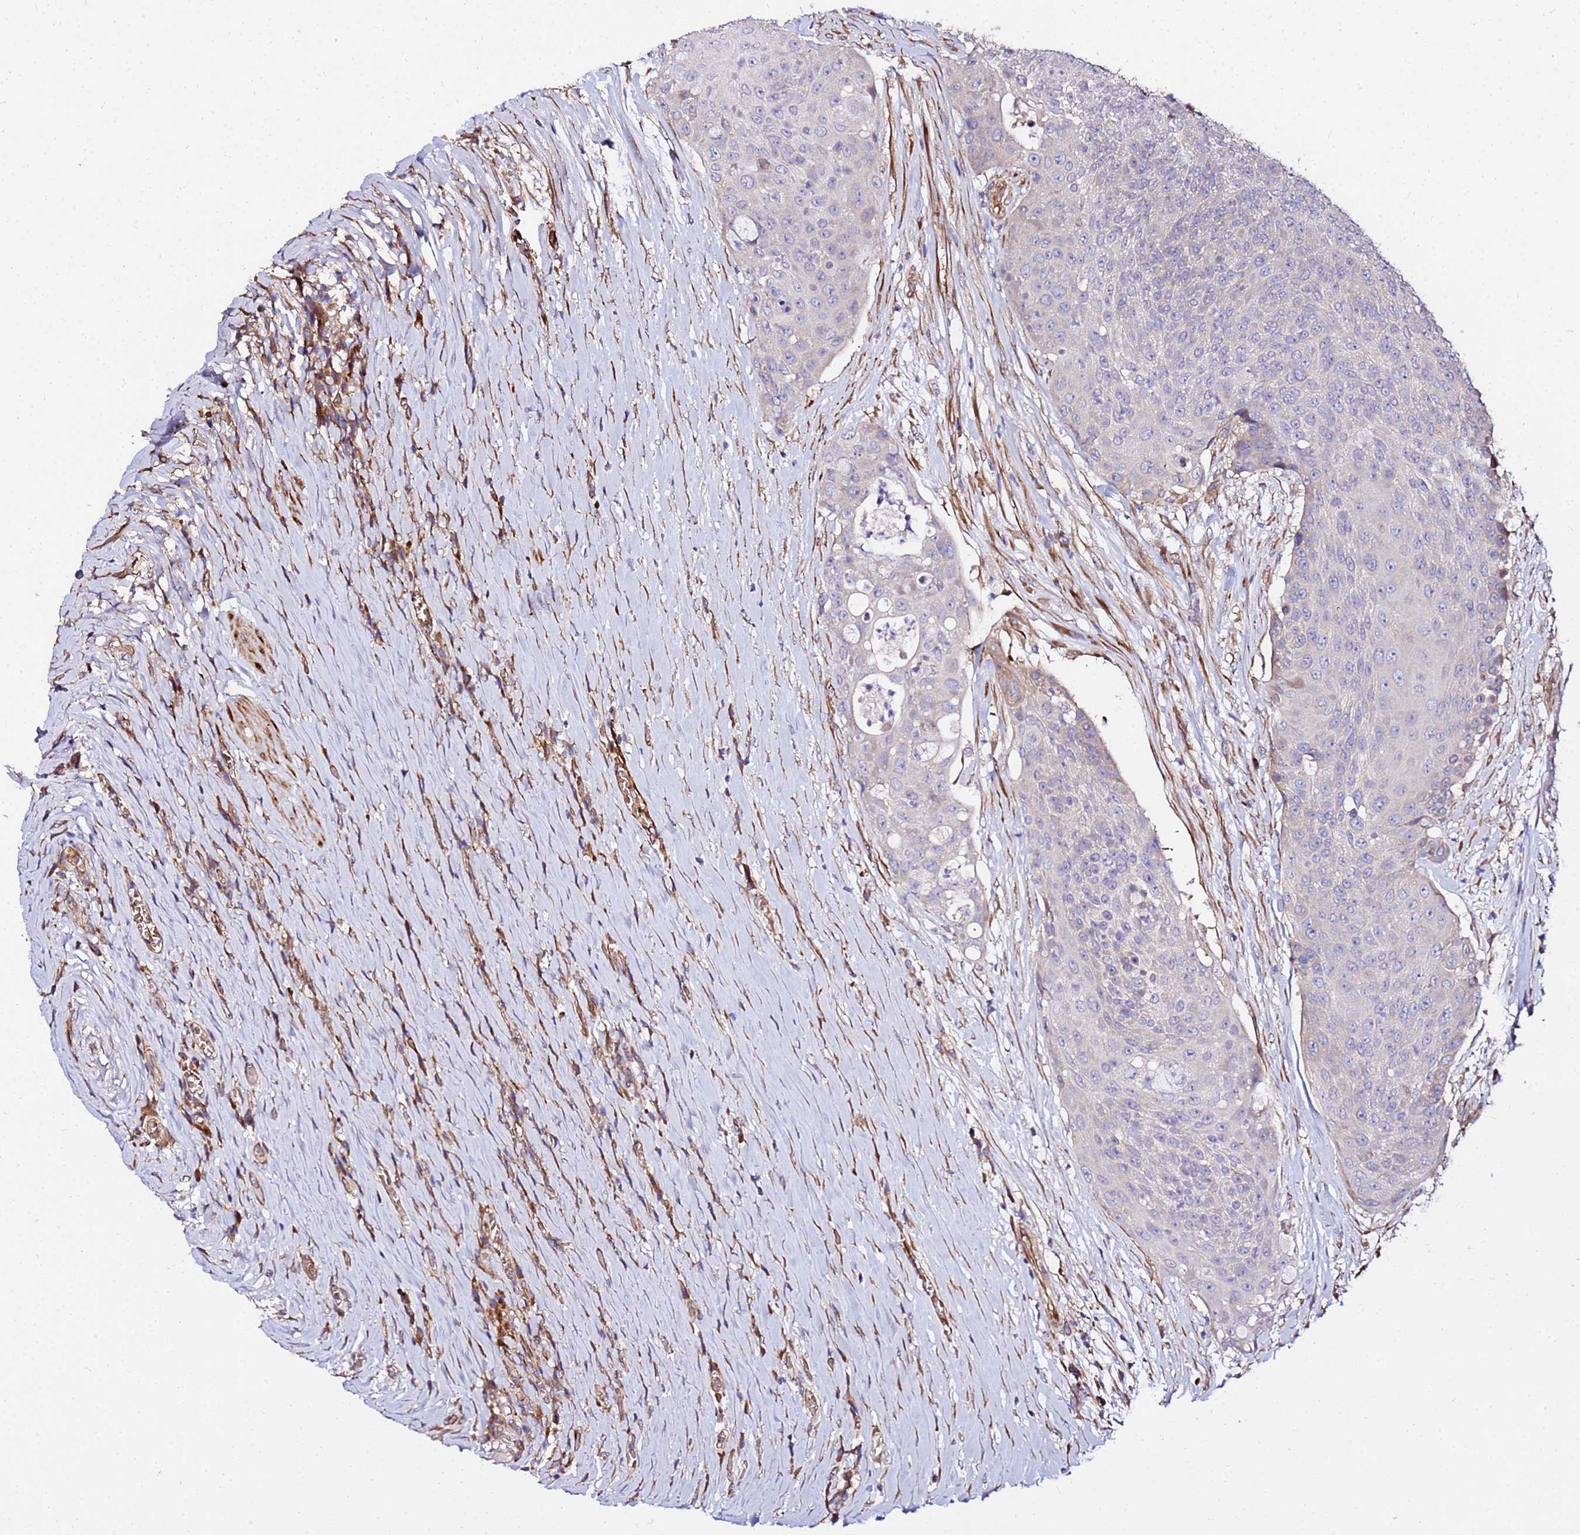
{"staining": {"intensity": "negative", "quantity": "none", "location": "none"}, "tissue": "urothelial cancer", "cell_type": "Tumor cells", "image_type": "cancer", "snomed": [{"axis": "morphology", "description": "Urothelial carcinoma, High grade"}, {"axis": "topography", "description": "Urinary bladder"}], "caption": "DAB (3,3'-diaminobenzidine) immunohistochemical staining of urothelial cancer exhibits no significant staining in tumor cells. (Stains: DAB immunohistochemistry (IHC) with hematoxylin counter stain, Microscopy: brightfield microscopy at high magnification).", "gene": "WWC2", "patient": {"sex": "female", "age": 63}}